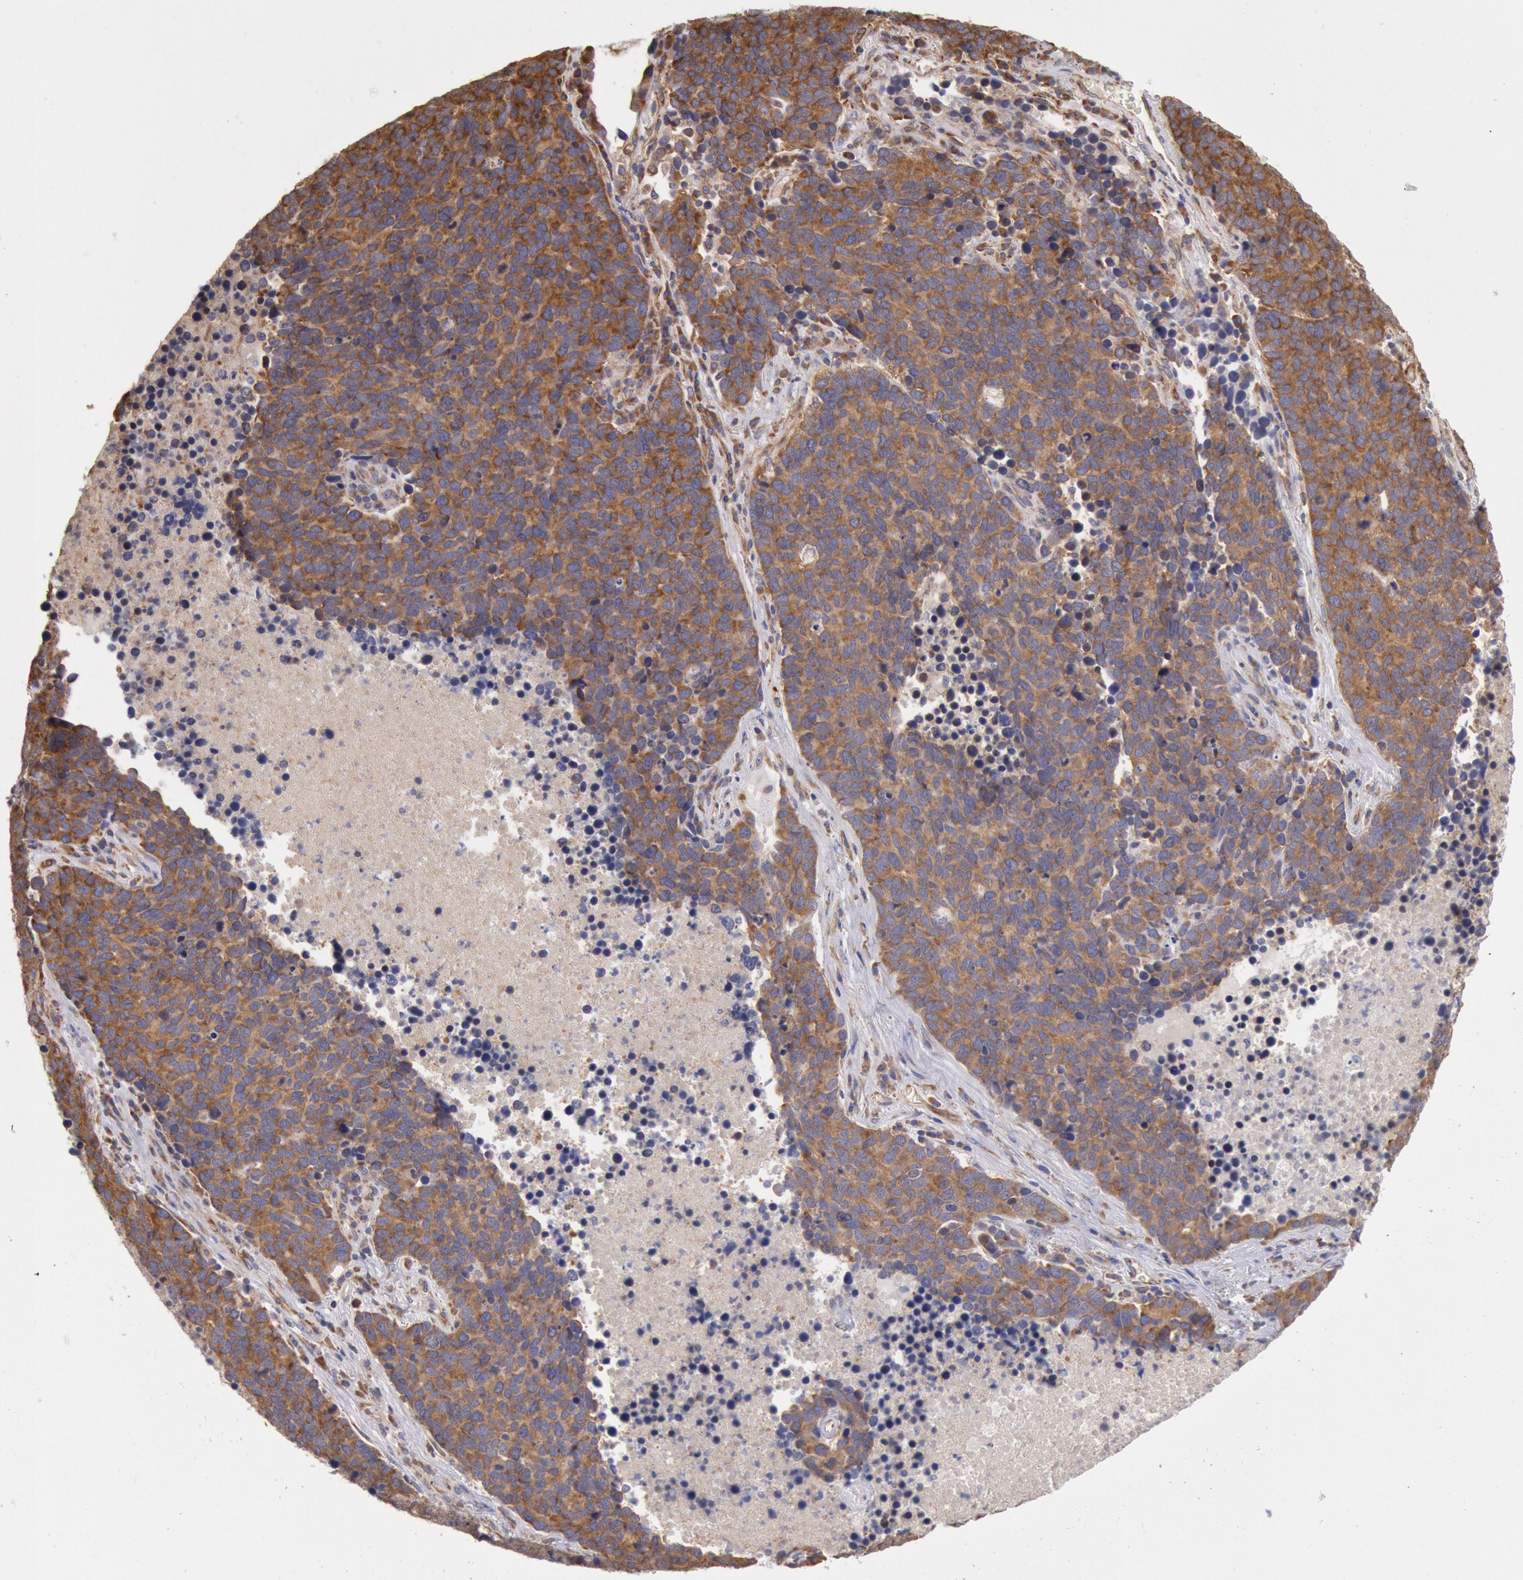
{"staining": {"intensity": "strong", "quantity": ">75%", "location": "cytoplasmic/membranous"}, "tissue": "lung cancer", "cell_type": "Tumor cells", "image_type": "cancer", "snomed": [{"axis": "morphology", "description": "Neoplasm, malignant, NOS"}, {"axis": "topography", "description": "Lung"}], "caption": "Lung cancer stained with immunohistochemistry exhibits strong cytoplasmic/membranous staining in about >75% of tumor cells. The staining is performed using DAB brown chromogen to label protein expression. The nuclei are counter-stained blue using hematoxylin.", "gene": "DRG1", "patient": {"sex": "female", "age": 75}}